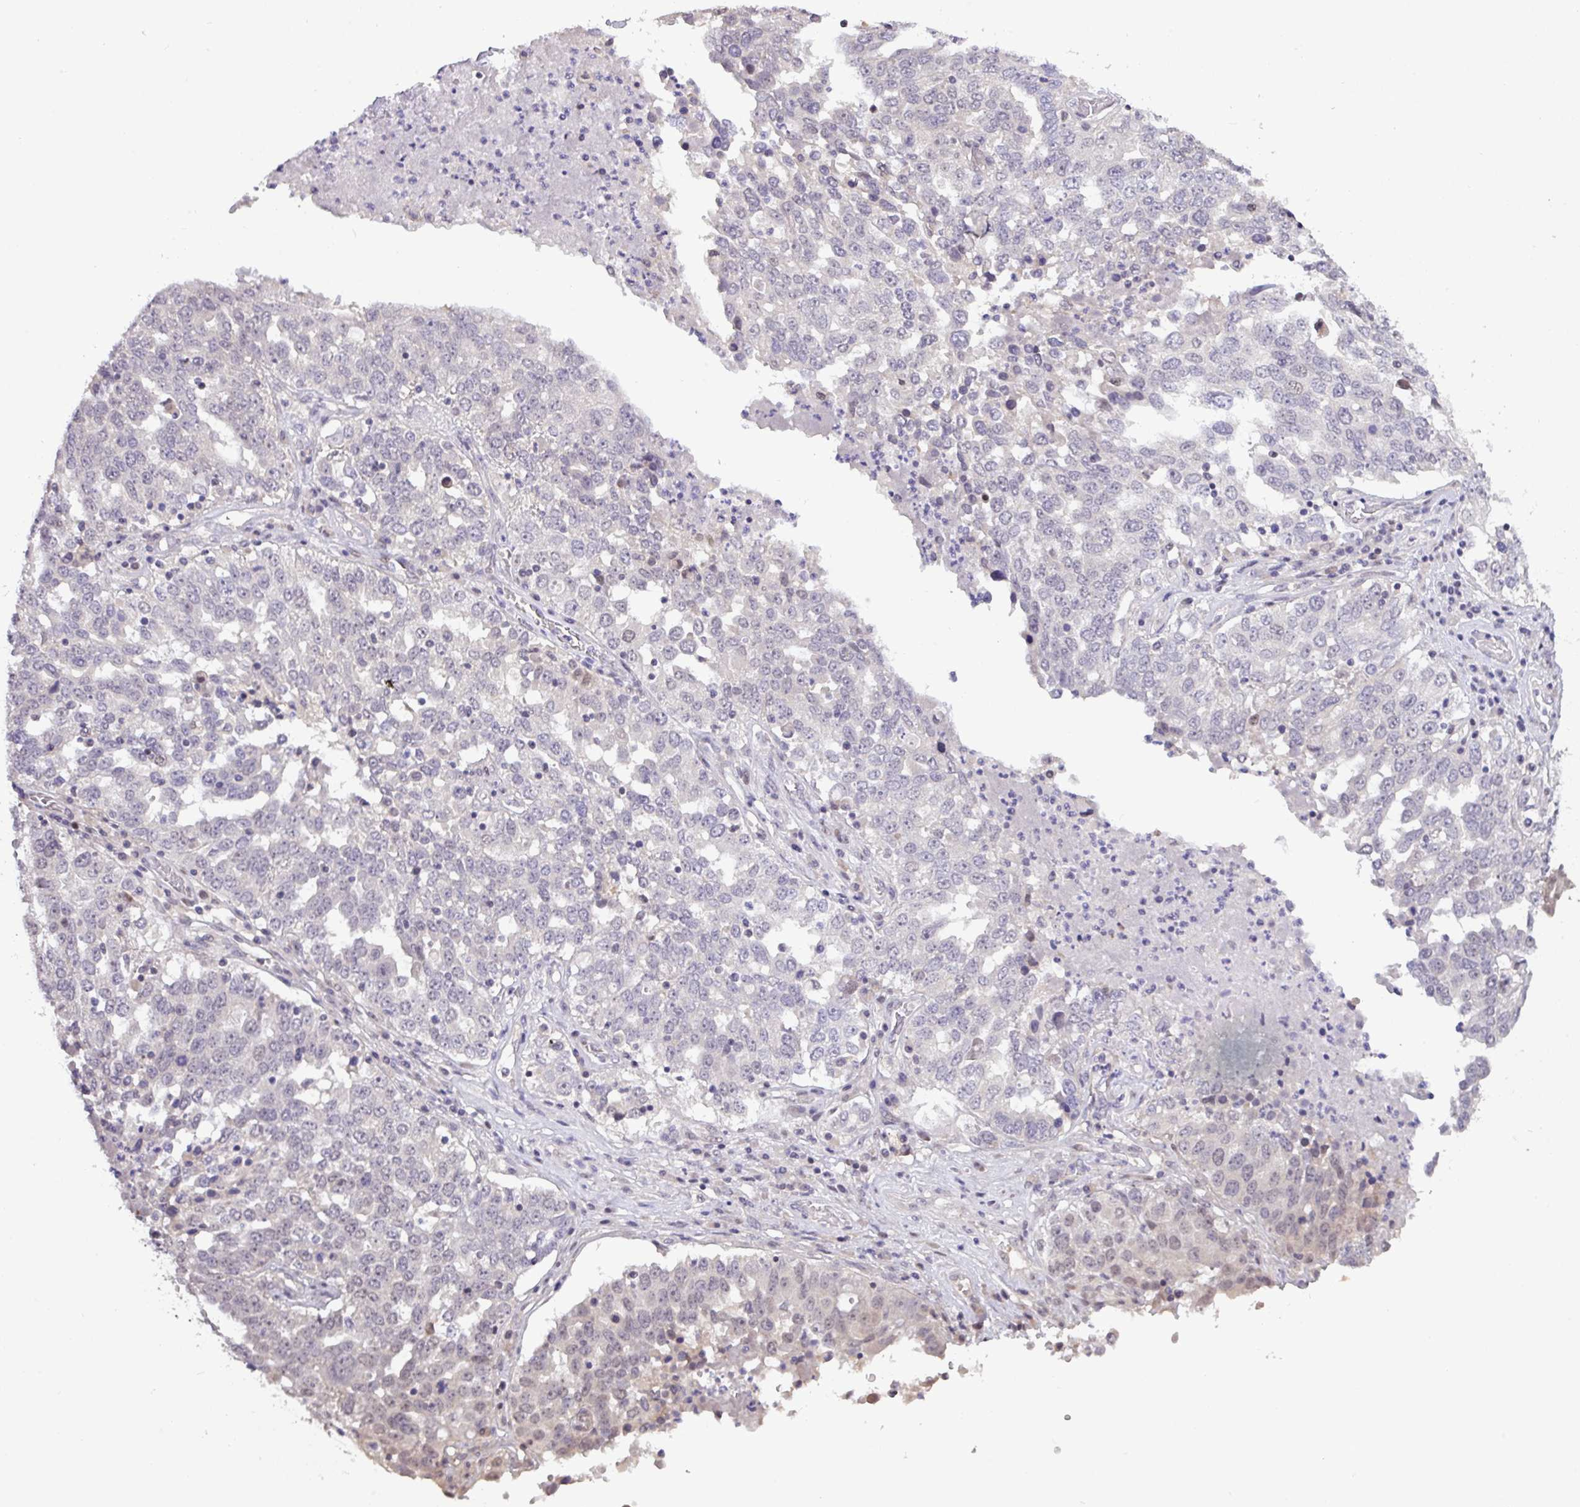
{"staining": {"intensity": "weak", "quantity": "<25%", "location": "nuclear"}, "tissue": "ovarian cancer", "cell_type": "Tumor cells", "image_type": "cancer", "snomed": [{"axis": "morphology", "description": "Carcinoma, endometroid"}, {"axis": "topography", "description": "Ovary"}], "caption": "Tumor cells are negative for protein expression in human ovarian cancer.", "gene": "RIPPLY1", "patient": {"sex": "female", "age": 62}}